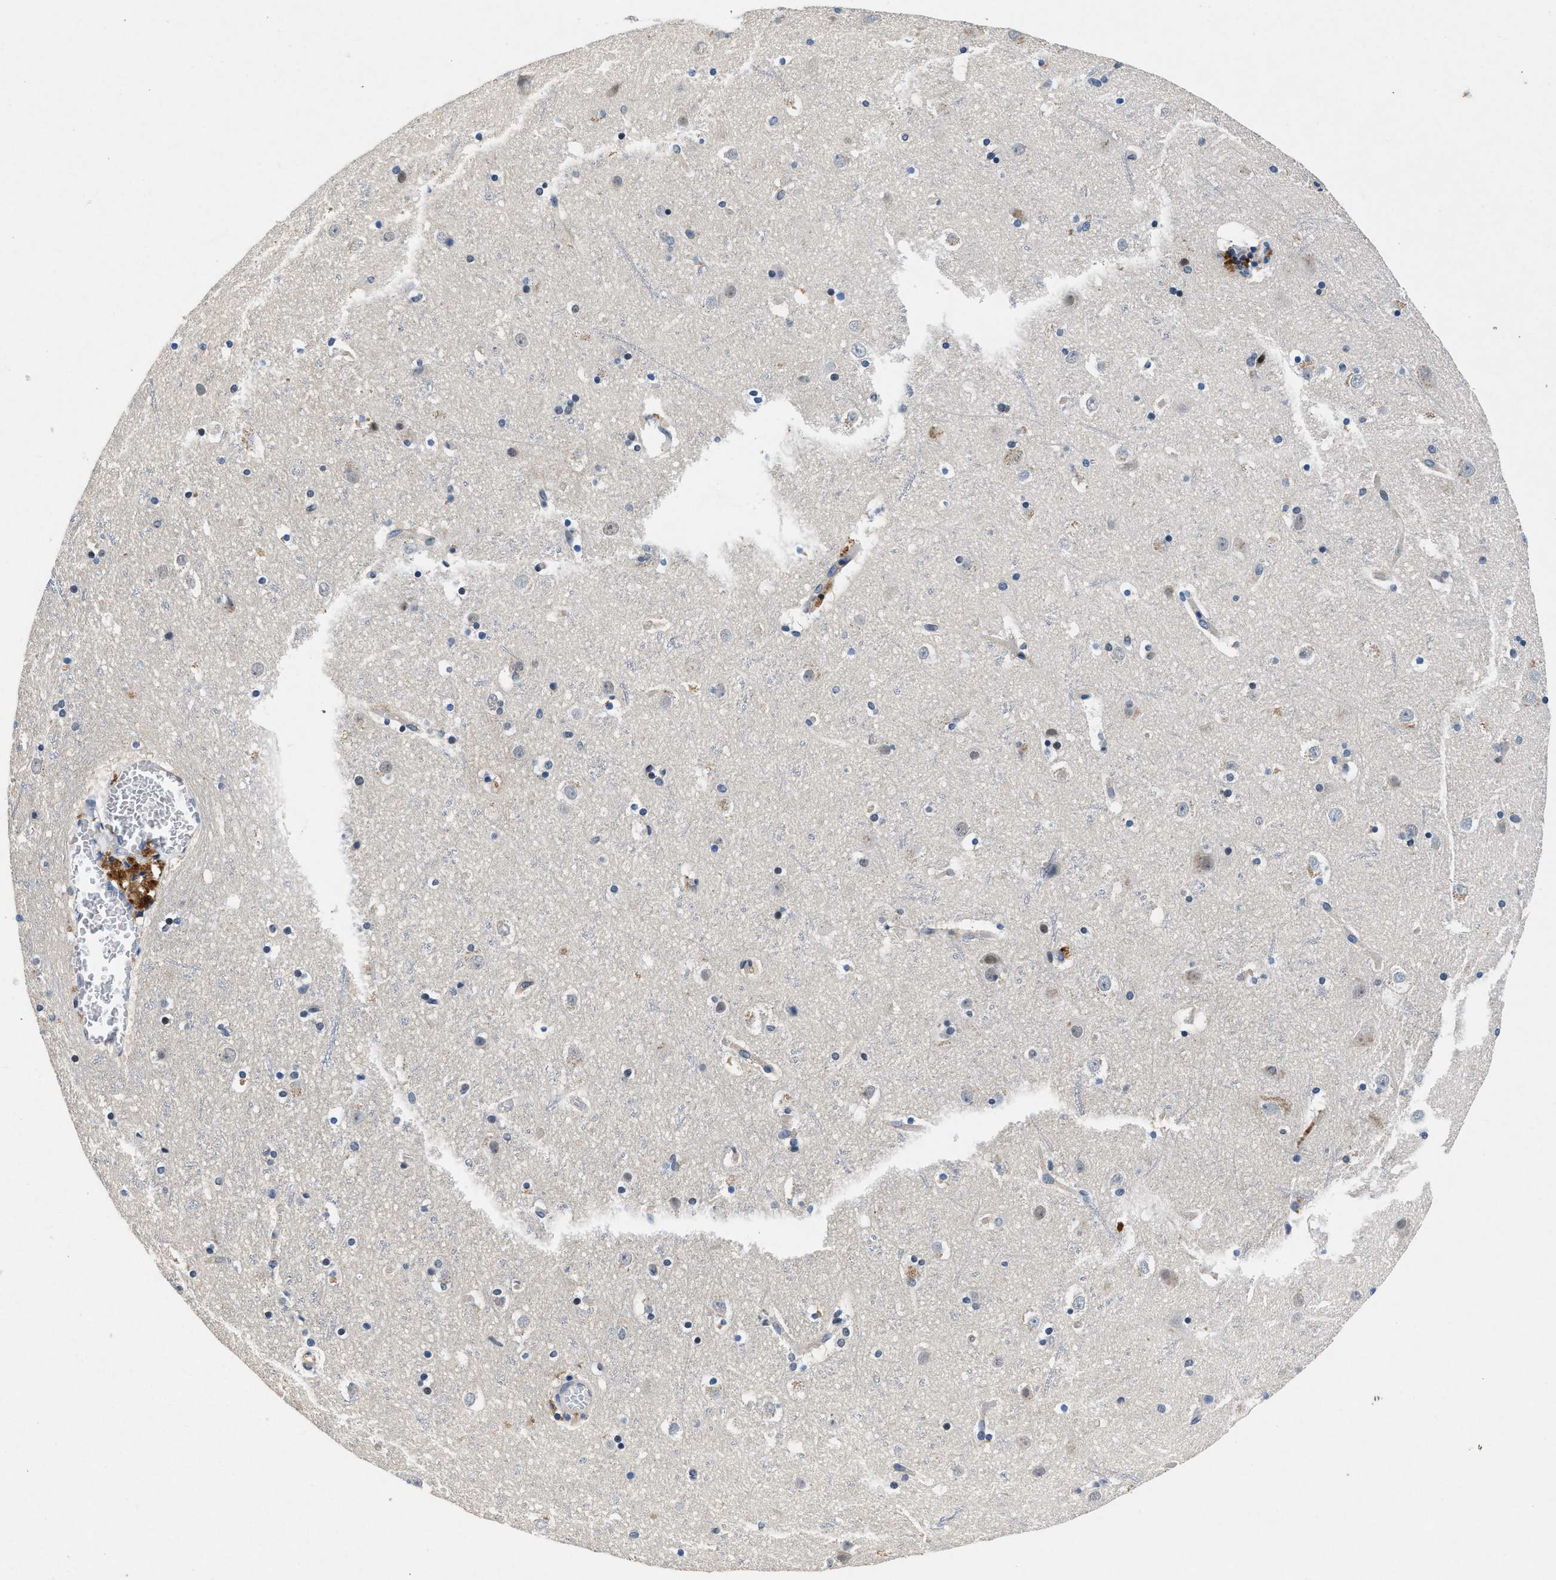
{"staining": {"intensity": "negative", "quantity": "none", "location": "none"}, "tissue": "cerebral cortex", "cell_type": "Endothelial cells", "image_type": "normal", "snomed": [{"axis": "morphology", "description": "Normal tissue, NOS"}, {"axis": "topography", "description": "Cerebral cortex"}], "caption": "A micrograph of cerebral cortex stained for a protein shows no brown staining in endothelial cells. (Immunohistochemistry (ihc), brightfield microscopy, high magnification).", "gene": "COPS2", "patient": {"sex": "male", "age": 45}}